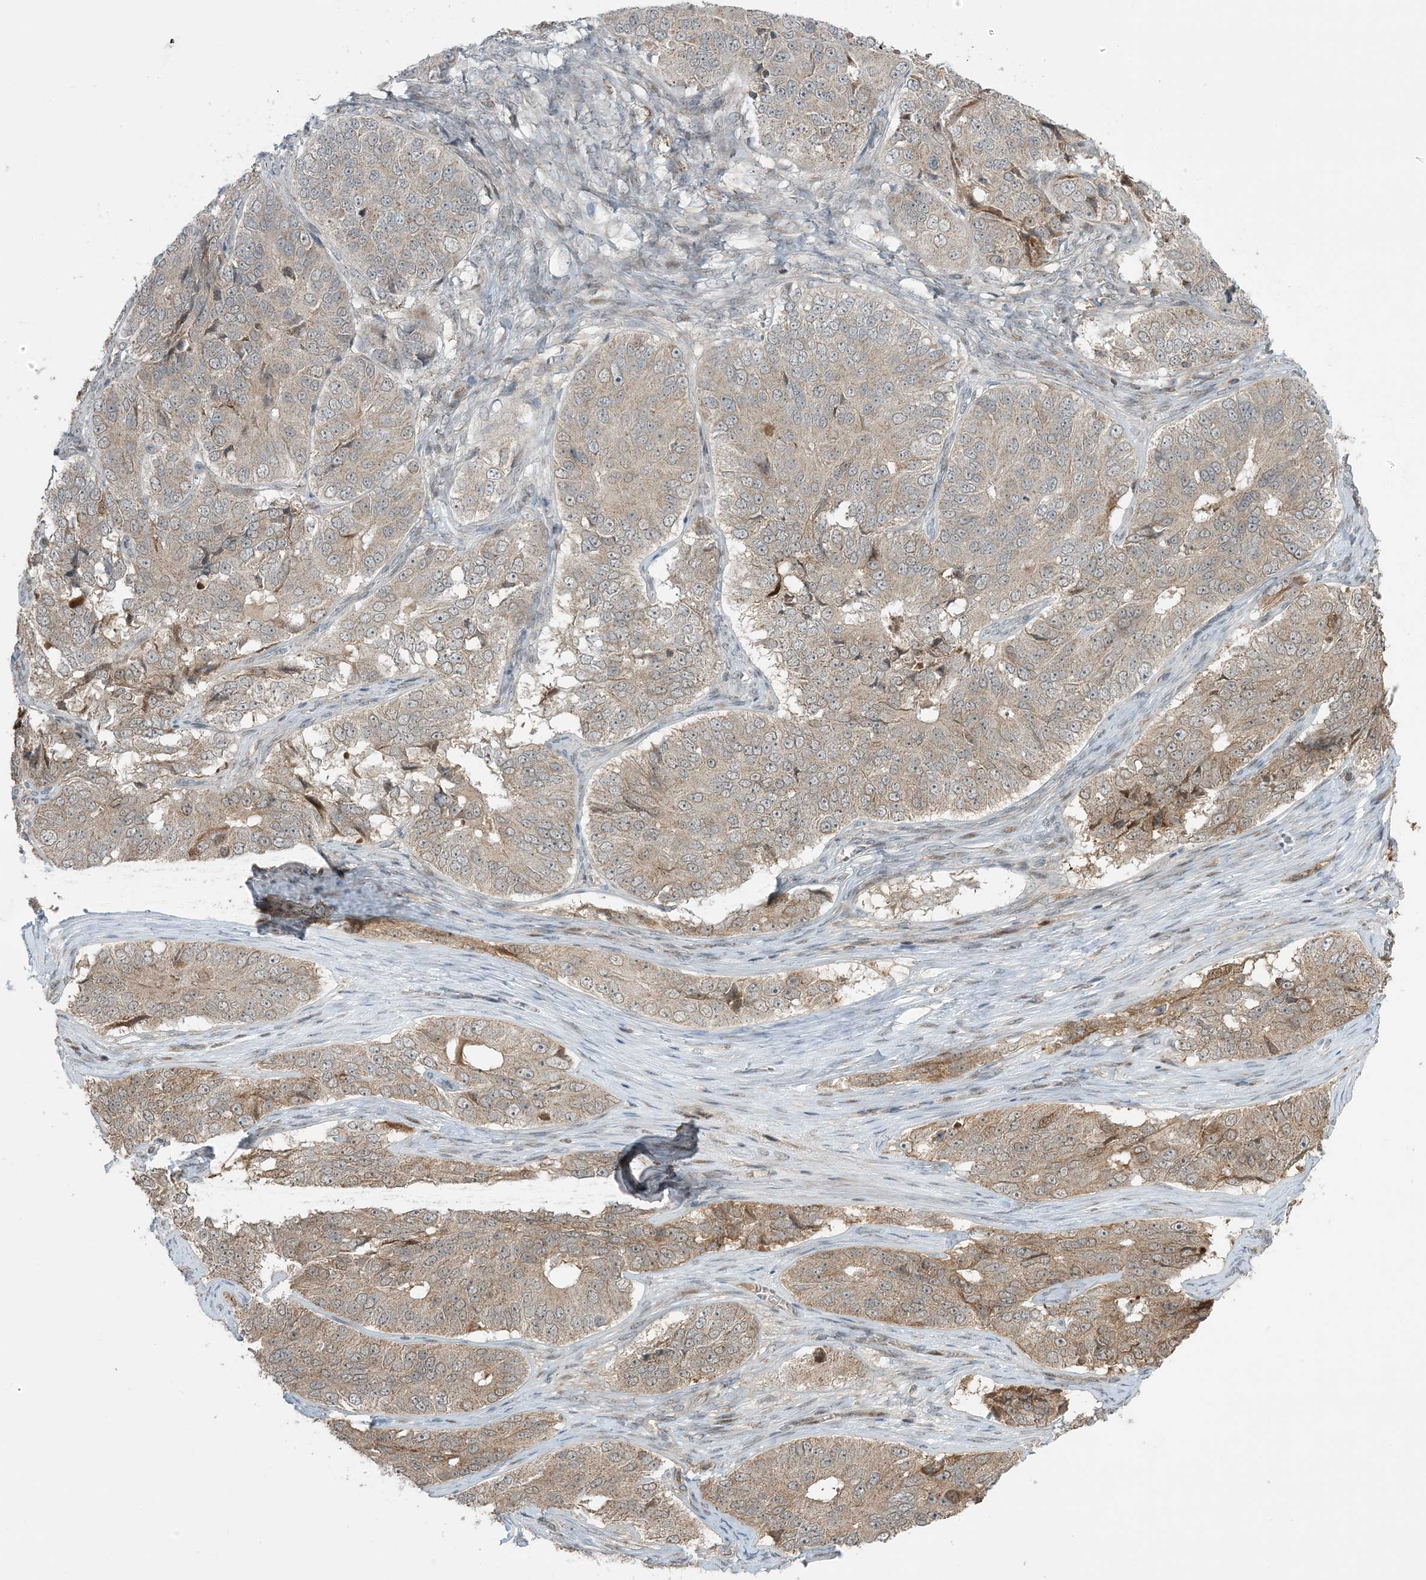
{"staining": {"intensity": "weak", "quantity": ">75%", "location": "cytoplasmic/membranous"}, "tissue": "ovarian cancer", "cell_type": "Tumor cells", "image_type": "cancer", "snomed": [{"axis": "morphology", "description": "Carcinoma, endometroid"}, {"axis": "topography", "description": "Ovary"}], "caption": "Human ovarian endometroid carcinoma stained with a brown dye displays weak cytoplasmic/membranous positive positivity in approximately >75% of tumor cells.", "gene": "PHLDB2", "patient": {"sex": "female", "age": 51}}